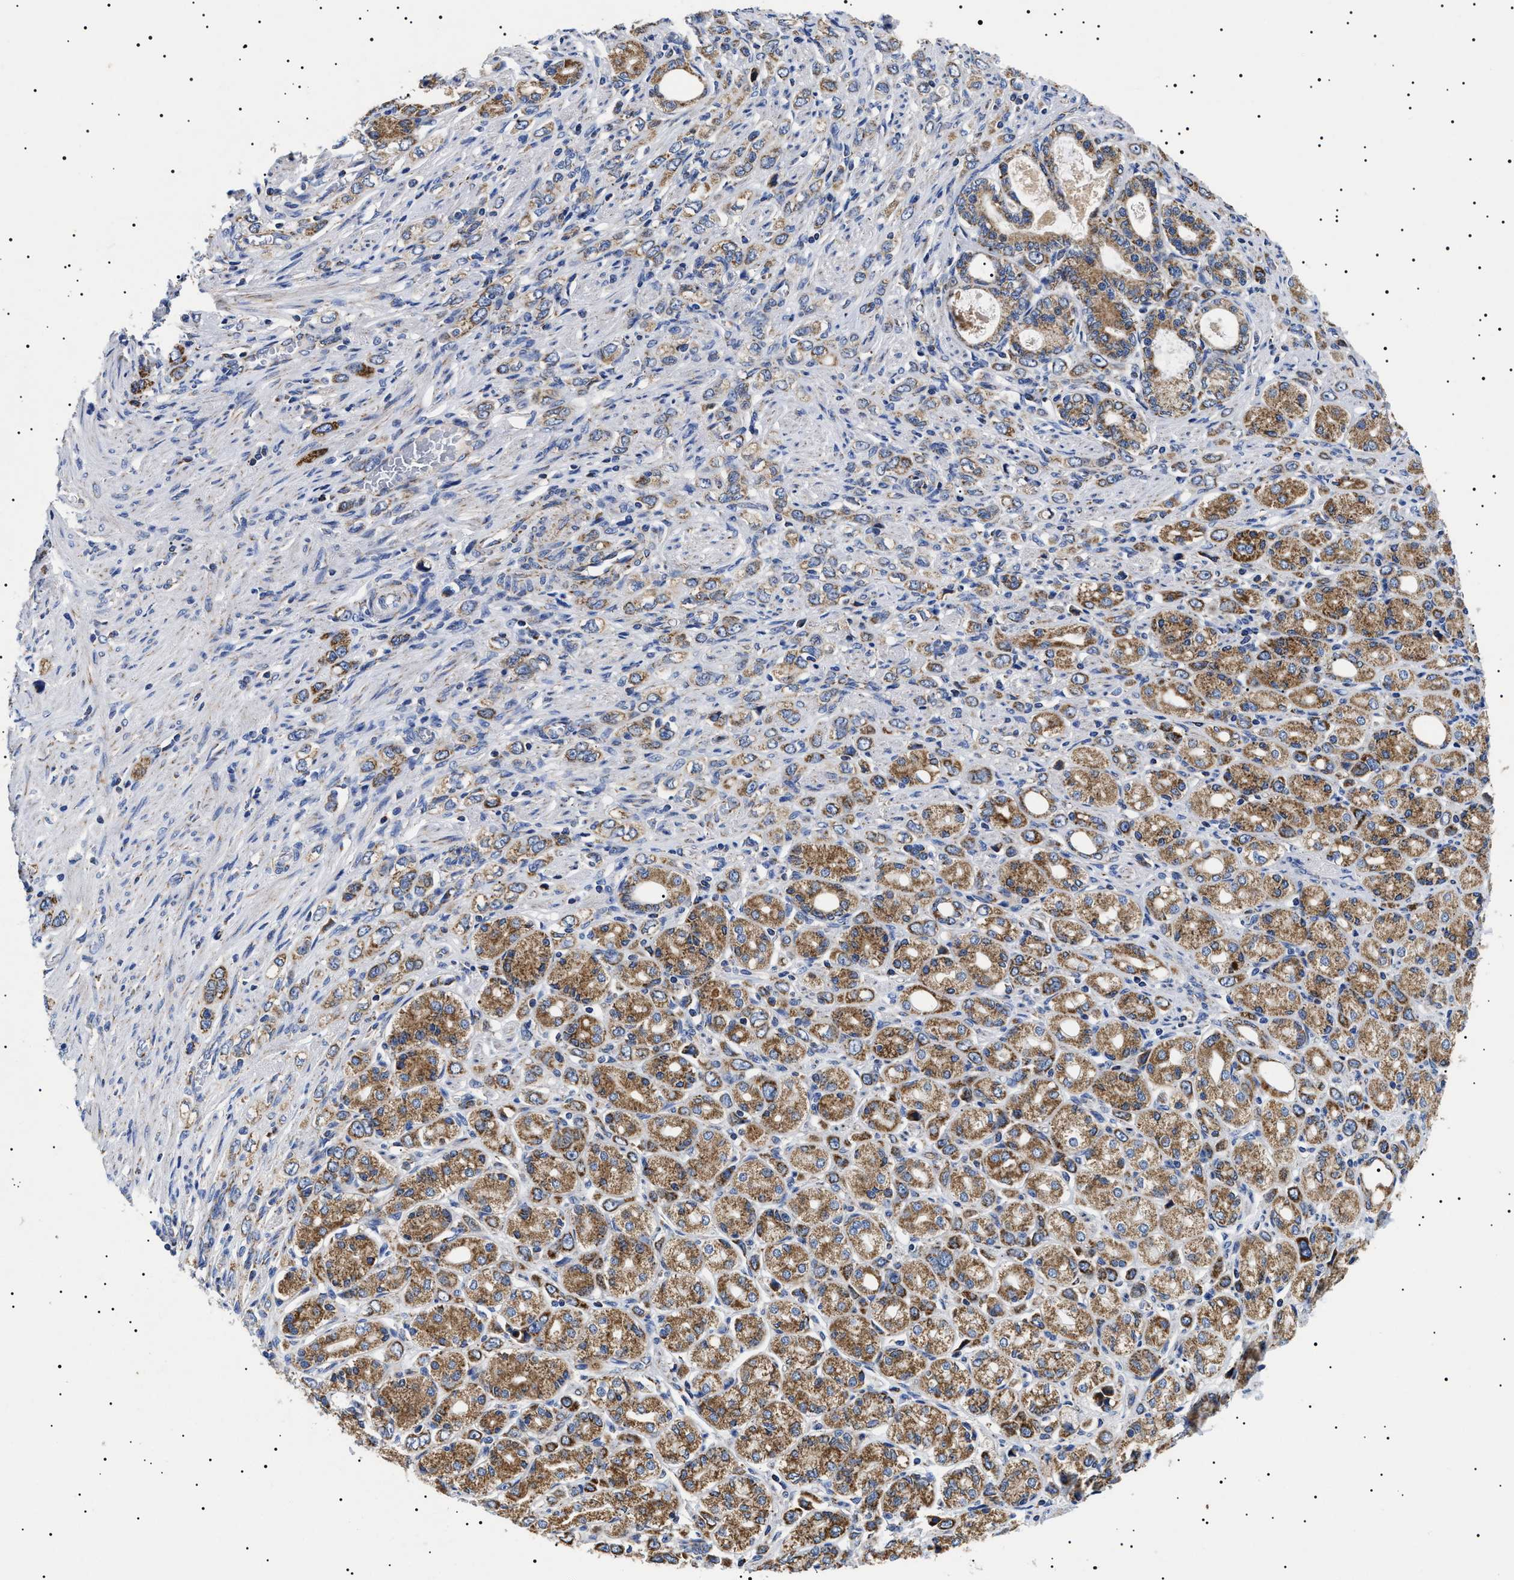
{"staining": {"intensity": "moderate", "quantity": ">75%", "location": "cytoplasmic/membranous"}, "tissue": "stomach cancer", "cell_type": "Tumor cells", "image_type": "cancer", "snomed": [{"axis": "morphology", "description": "Adenocarcinoma, NOS"}, {"axis": "topography", "description": "Stomach"}], "caption": "Stomach cancer (adenocarcinoma) stained with a brown dye reveals moderate cytoplasmic/membranous positive staining in approximately >75% of tumor cells.", "gene": "CHRDL2", "patient": {"sex": "female", "age": 65}}